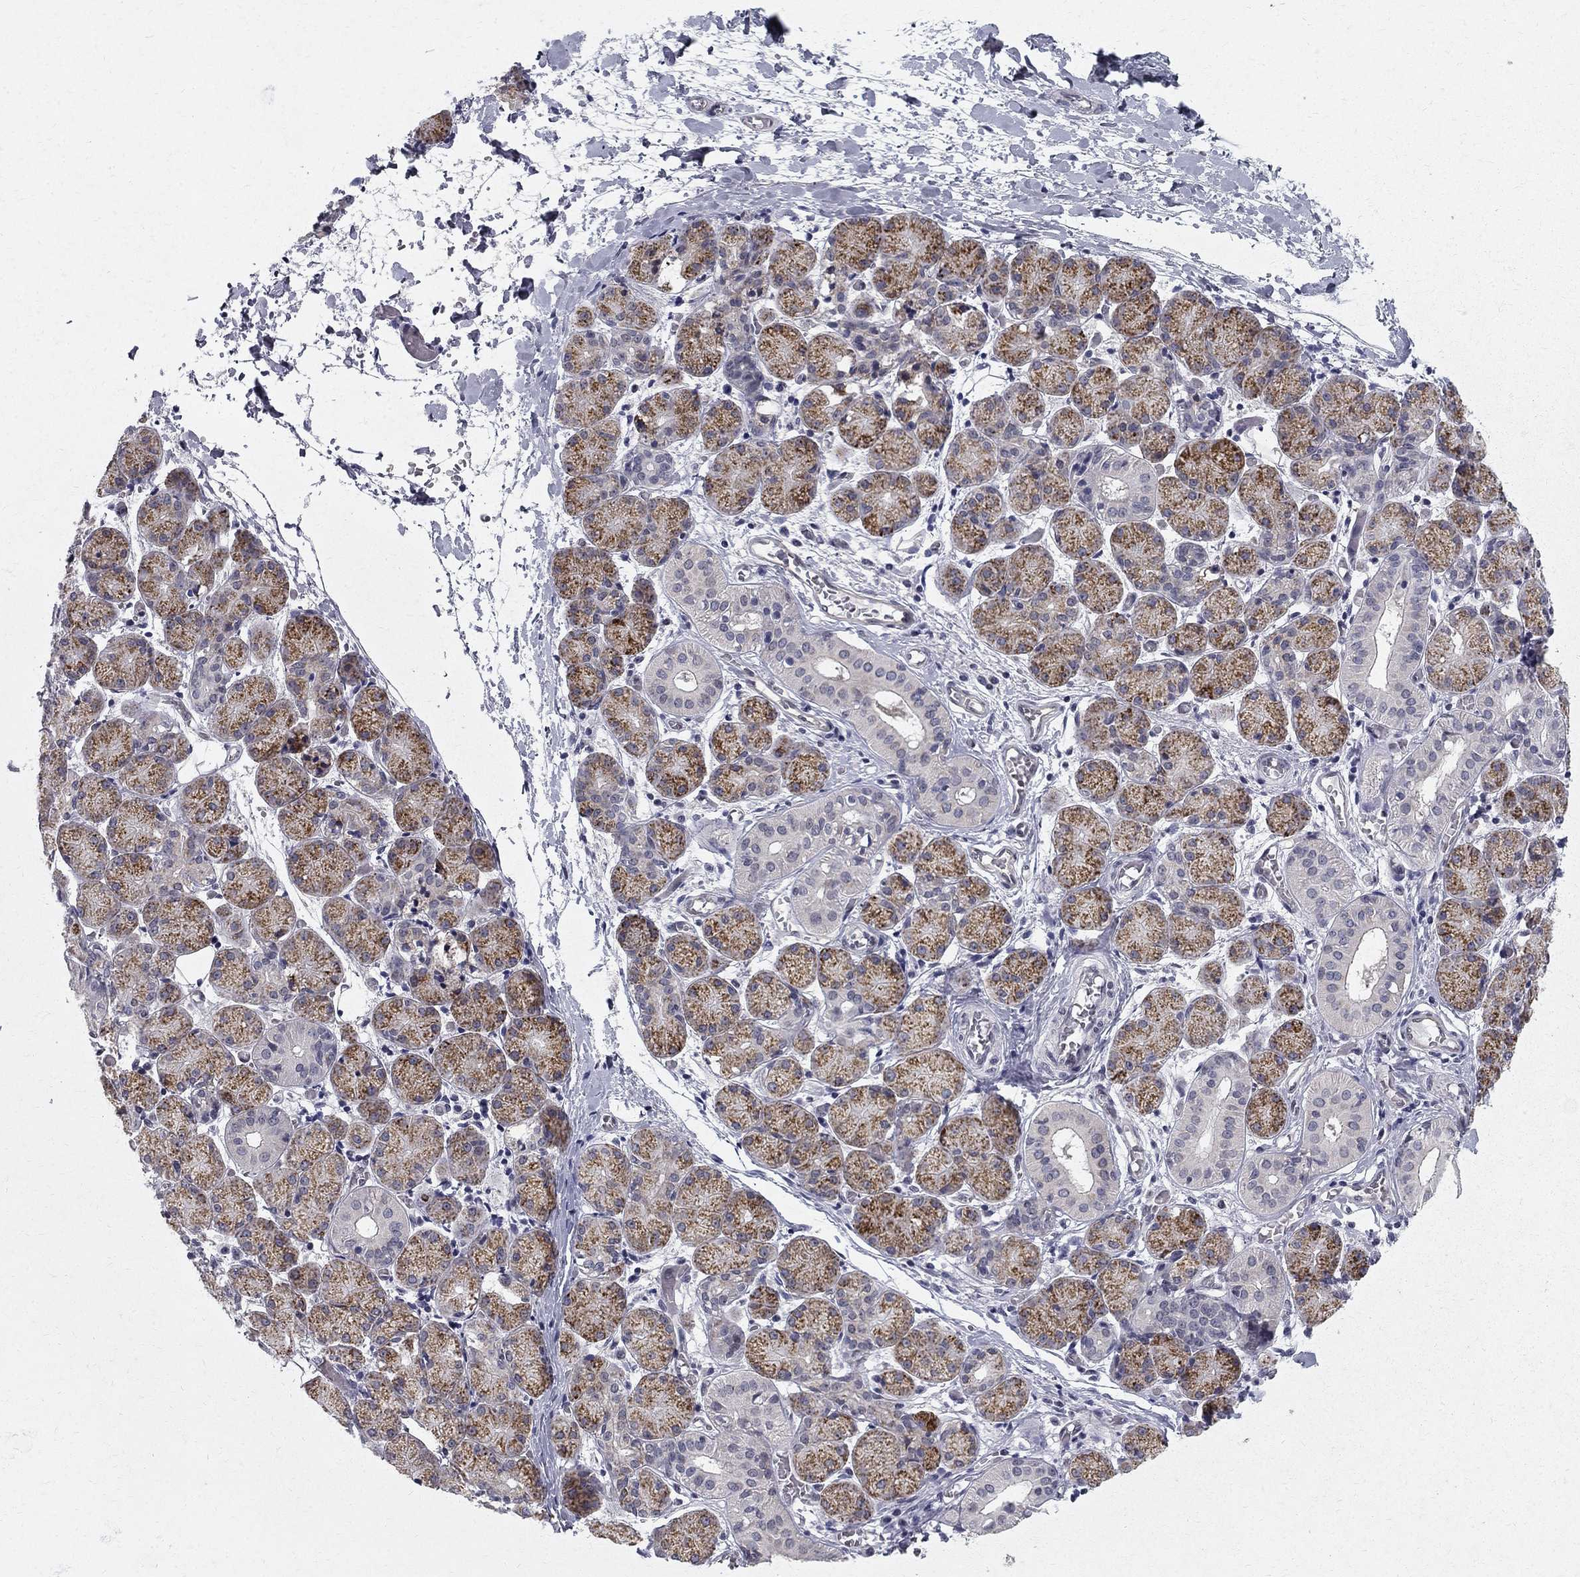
{"staining": {"intensity": "strong", "quantity": "25%-75%", "location": "cytoplasmic/membranous"}, "tissue": "salivary gland", "cell_type": "Glandular cells", "image_type": "normal", "snomed": [{"axis": "morphology", "description": "Normal tissue, NOS"}, {"axis": "topography", "description": "Salivary gland"}, {"axis": "topography", "description": "Peripheral nerve tissue"}], "caption": "Immunohistochemistry (IHC) photomicrograph of normal salivary gland: salivary gland stained using IHC reveals high levels of strong protein expression localized specifically in the cytoplasmic/membranous of glandular cells, appearing as a cytoplasmic/membranous brown color.", "gene": "CLIC6", "patient": {"sex": "female", "age": 24}}